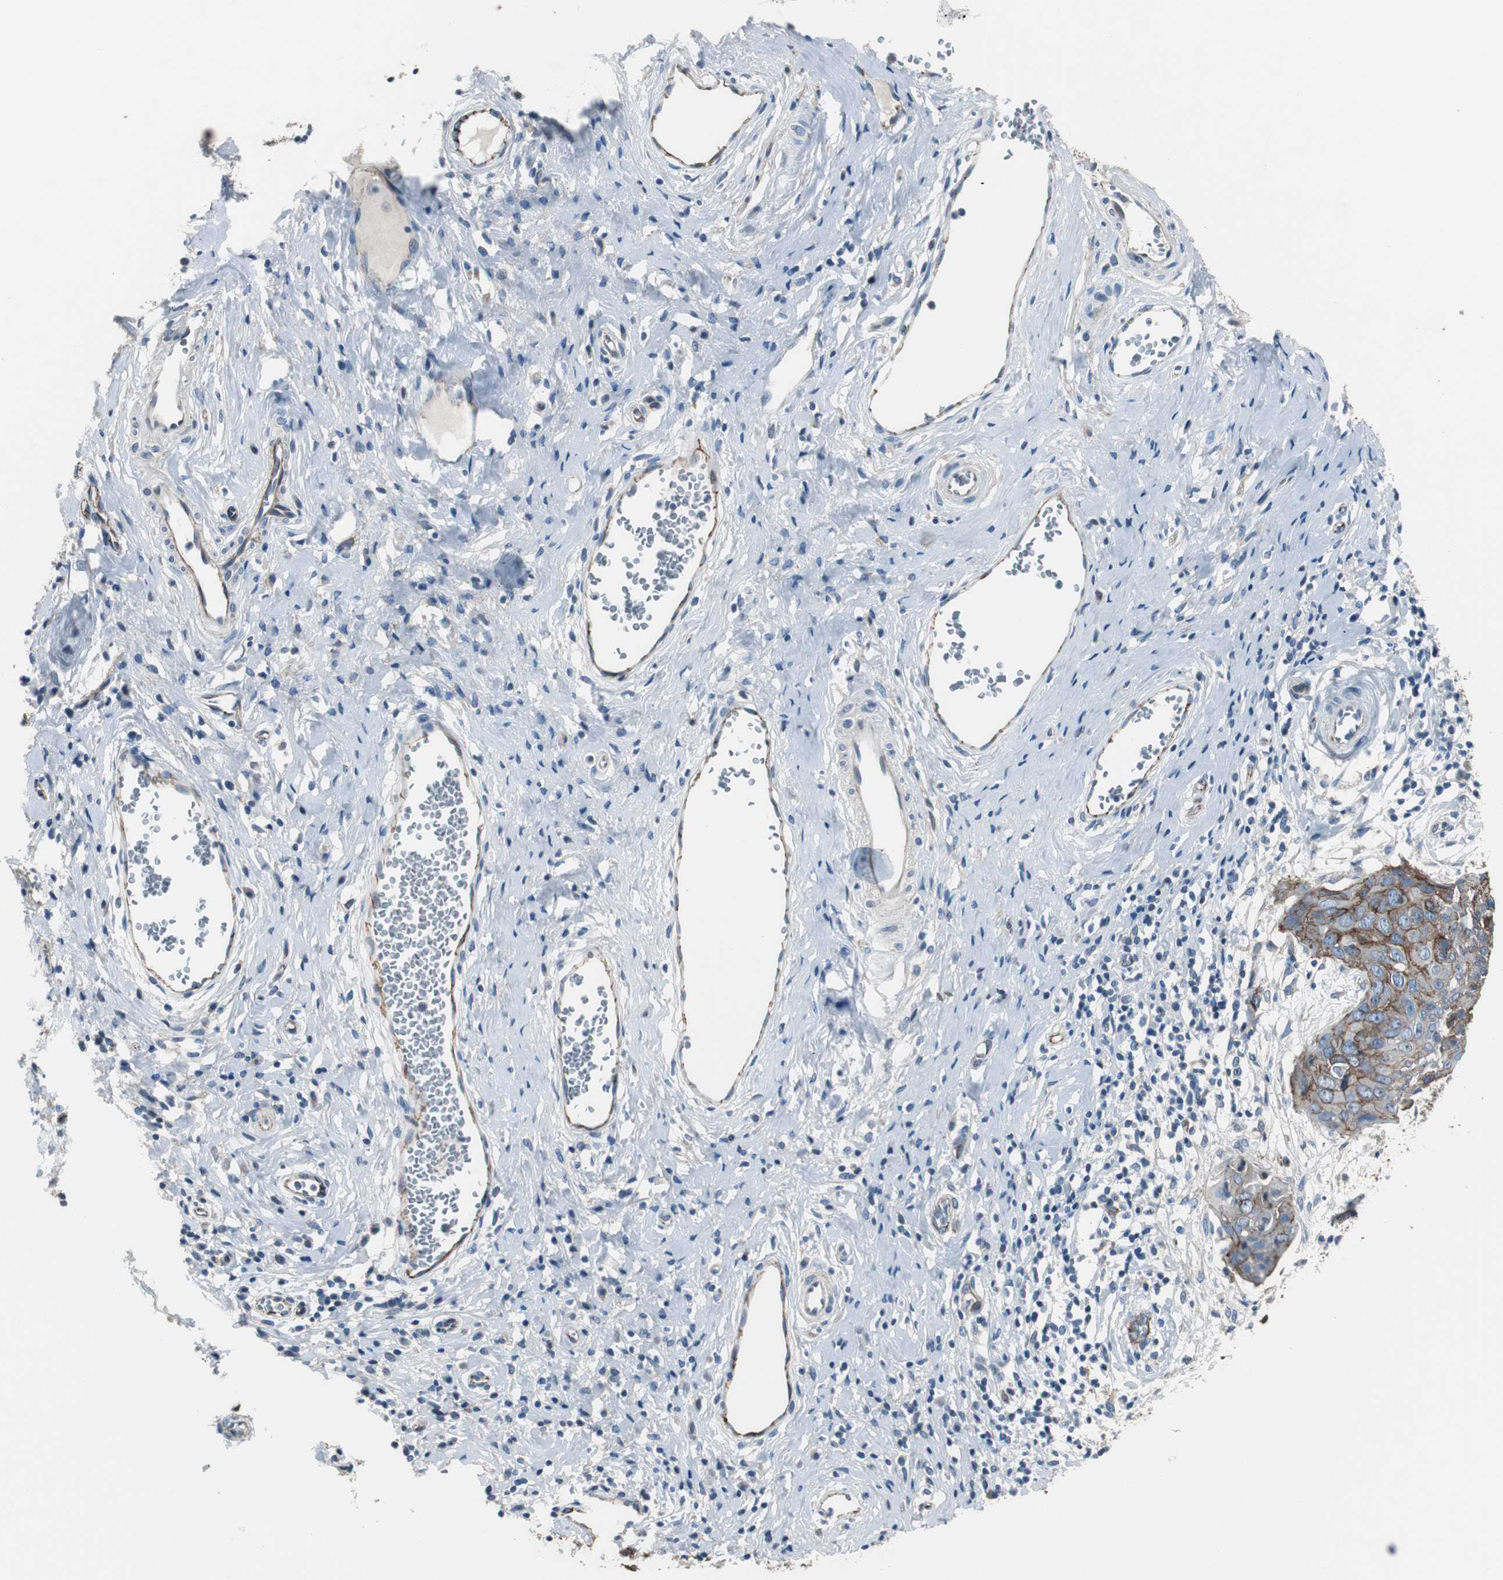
{"staining": {"intensity": "strong", "quantity": ">75%", "location": "cytoplasmic/membranous"}, "tissue": "cervical cancer", "cell_type": "Tumor cells", "image_type": "cancer", "snomed": [{"axis": "morphology", "description": "Squamous cell carcinoma, NOS"}, {"axis": "topography", "description": "Cervix"}], "caption": "Cervical squamous cell carcinoma stained with a protein marker displays strong staining in tumor cells.", "gene": "STXBP4", "patient": {"sex": "female", "age": 38}}